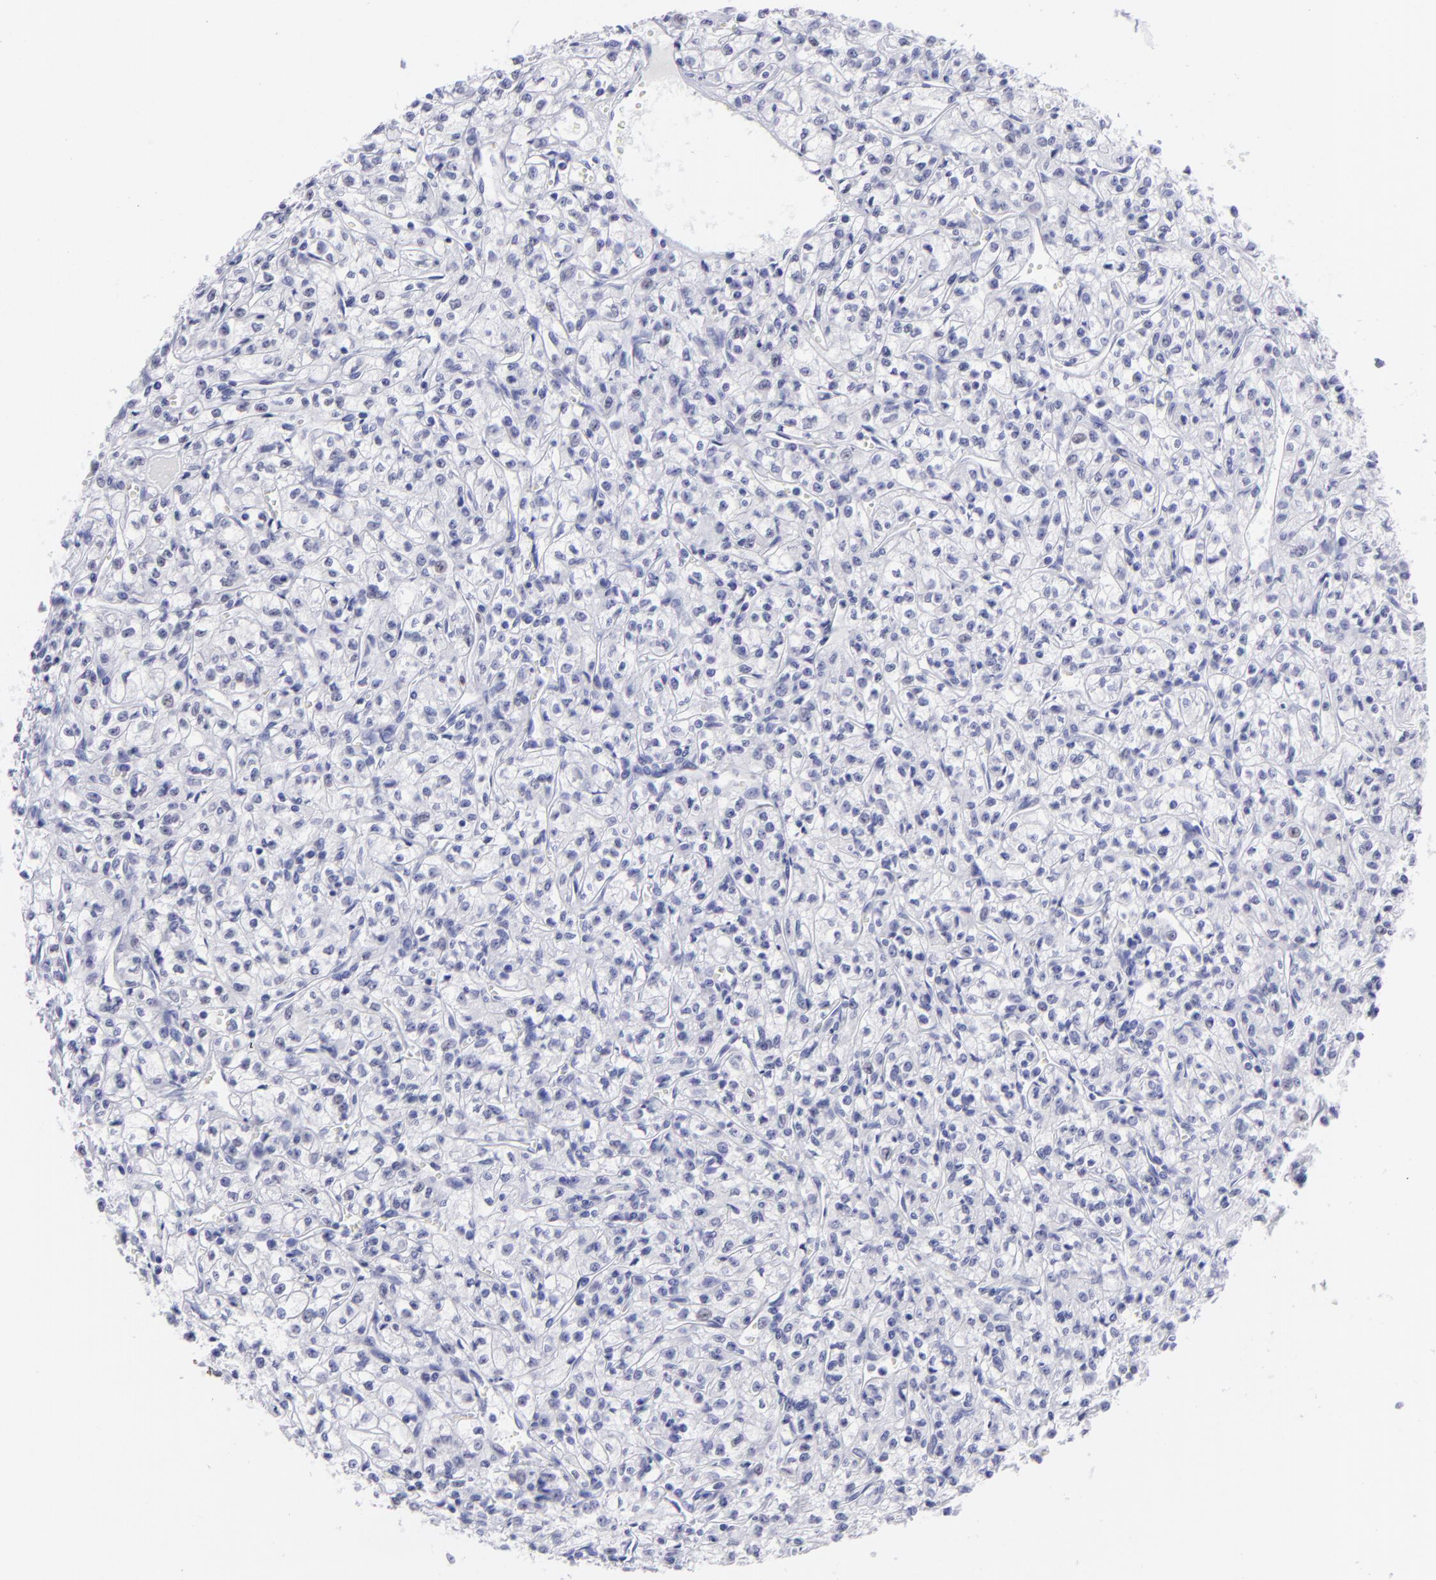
{"staining": {"intensity": "negative", "quantity": "none", "location": "none"}, "tissue": "renal cancer", "cell_type": "Tumor cells", "image_type": "cancer", "snomed": [{"axis": "morphology", "description": "Adenocarcinoma, NOS"}, {"axis": "topography", "description": "Kidney"}], "caption": "An image of human renal cancer is negative for staining in tumor cells.", "gene": "MITF", "patient": {"sex": "male", "age": 61}}